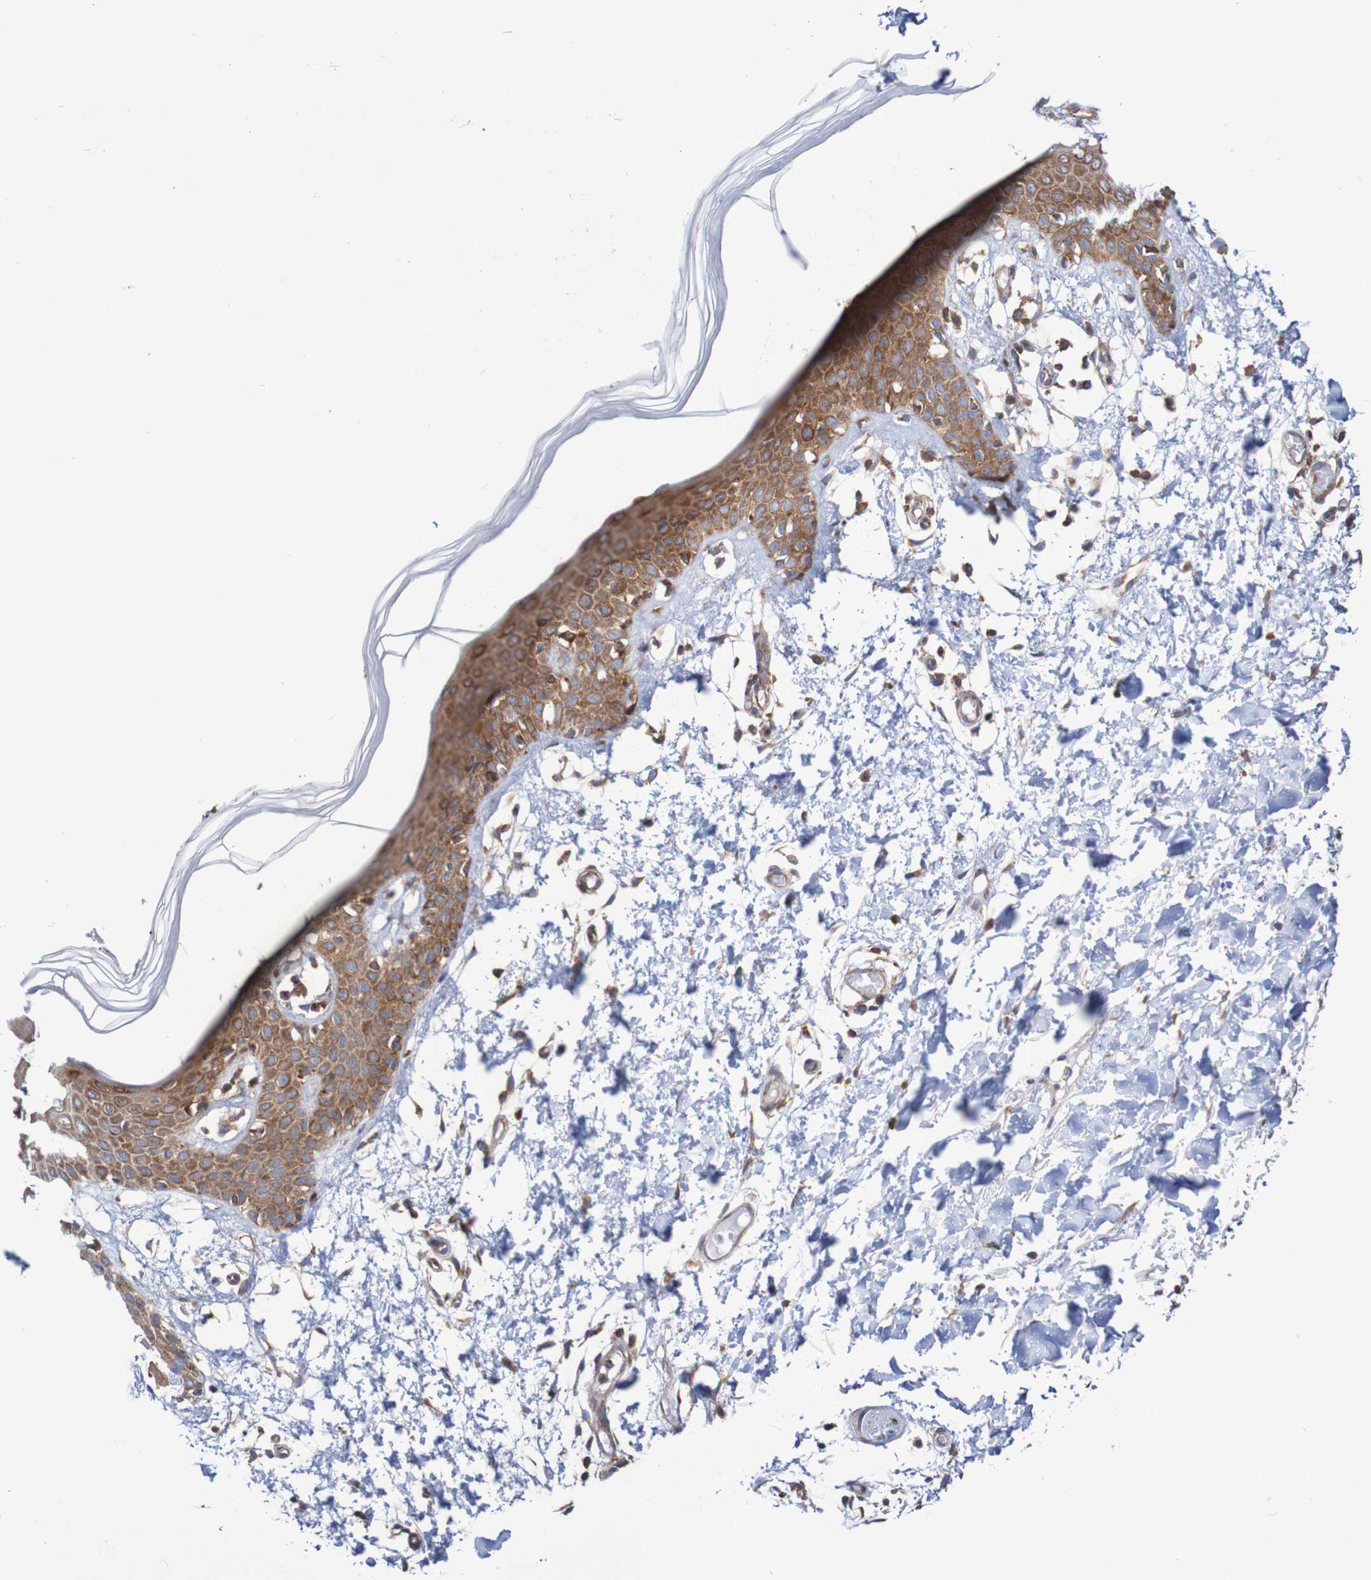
{"staining": {"intensity": "moderate", "quantity": ">75%", "location": "cytoplasmic/membranous"}, "tissue": "skin", "cell_type": "Fibroblasts", "image_type": "normal", "snomed": [{"axis": "morphology", "description": "Normal tissue, NOS"}, {"axis": "topography", "description": "Skin"}], "caption": "Fibroblasts reveal moderate cytoplasmic/membranous positivity in approximately >75% of cells in unremarkable skin. (Brightfield microscopy of DAB IHC at high magnification).", "gene": "FXR2", "patient": {"sex": "male", "age": 53}}